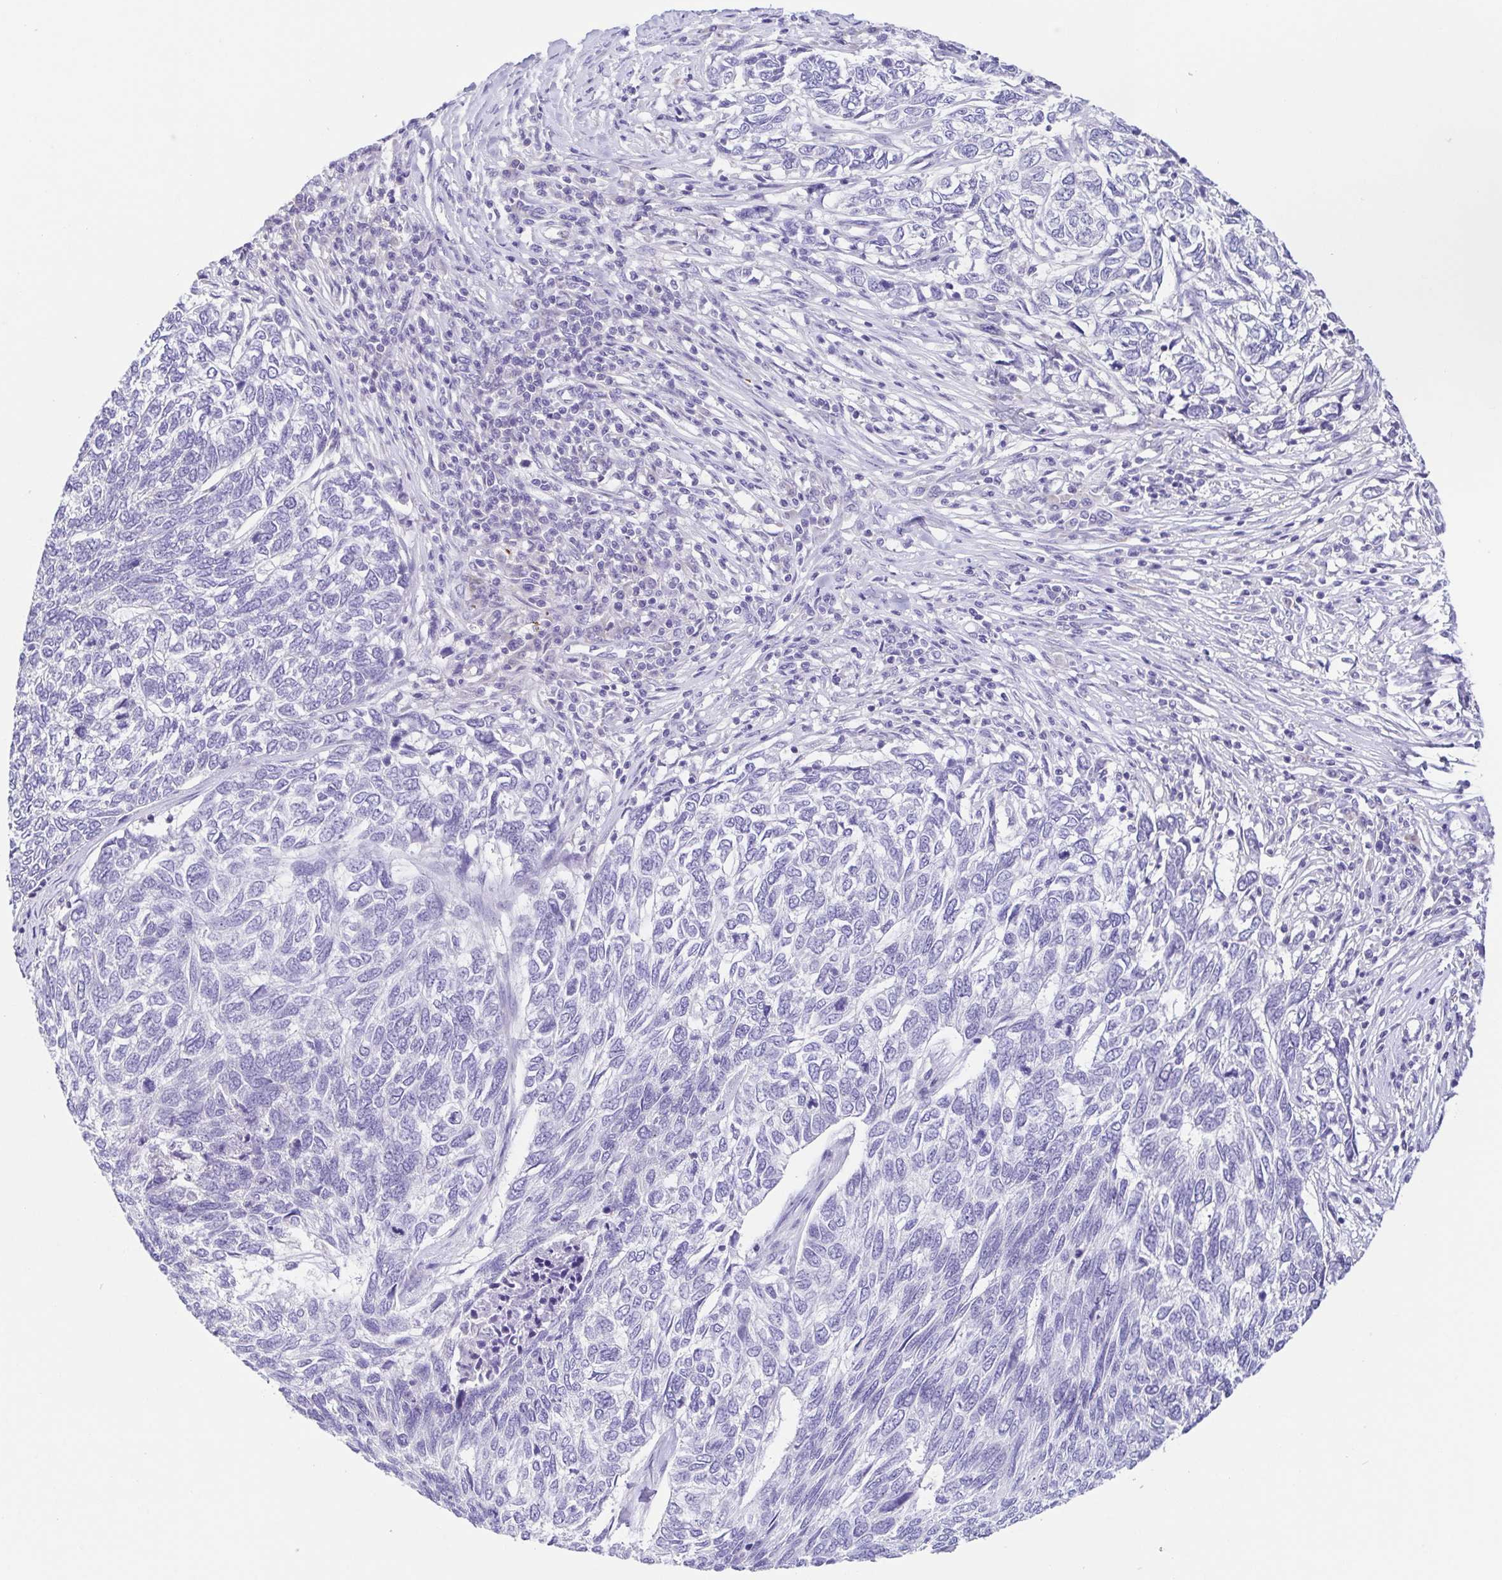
{"staining": {"intensity": "negative", "quantity": "none", "location": "none"}, "tissue": "skin cancer", "cell_type": "Tumor cells", "image_type": "cancer", "snomed": [{"axis": "morphology", "description": "Basal cell carcinoma"}, {"axis": "topography", "description": "Skin"}], "caption": "This is an IHC histopathology image of basal cell carcinoma (skin). There is no staining in tumor cells.", "gene": "ARPP21", "patient": {"sex": "female", "age": 65}}